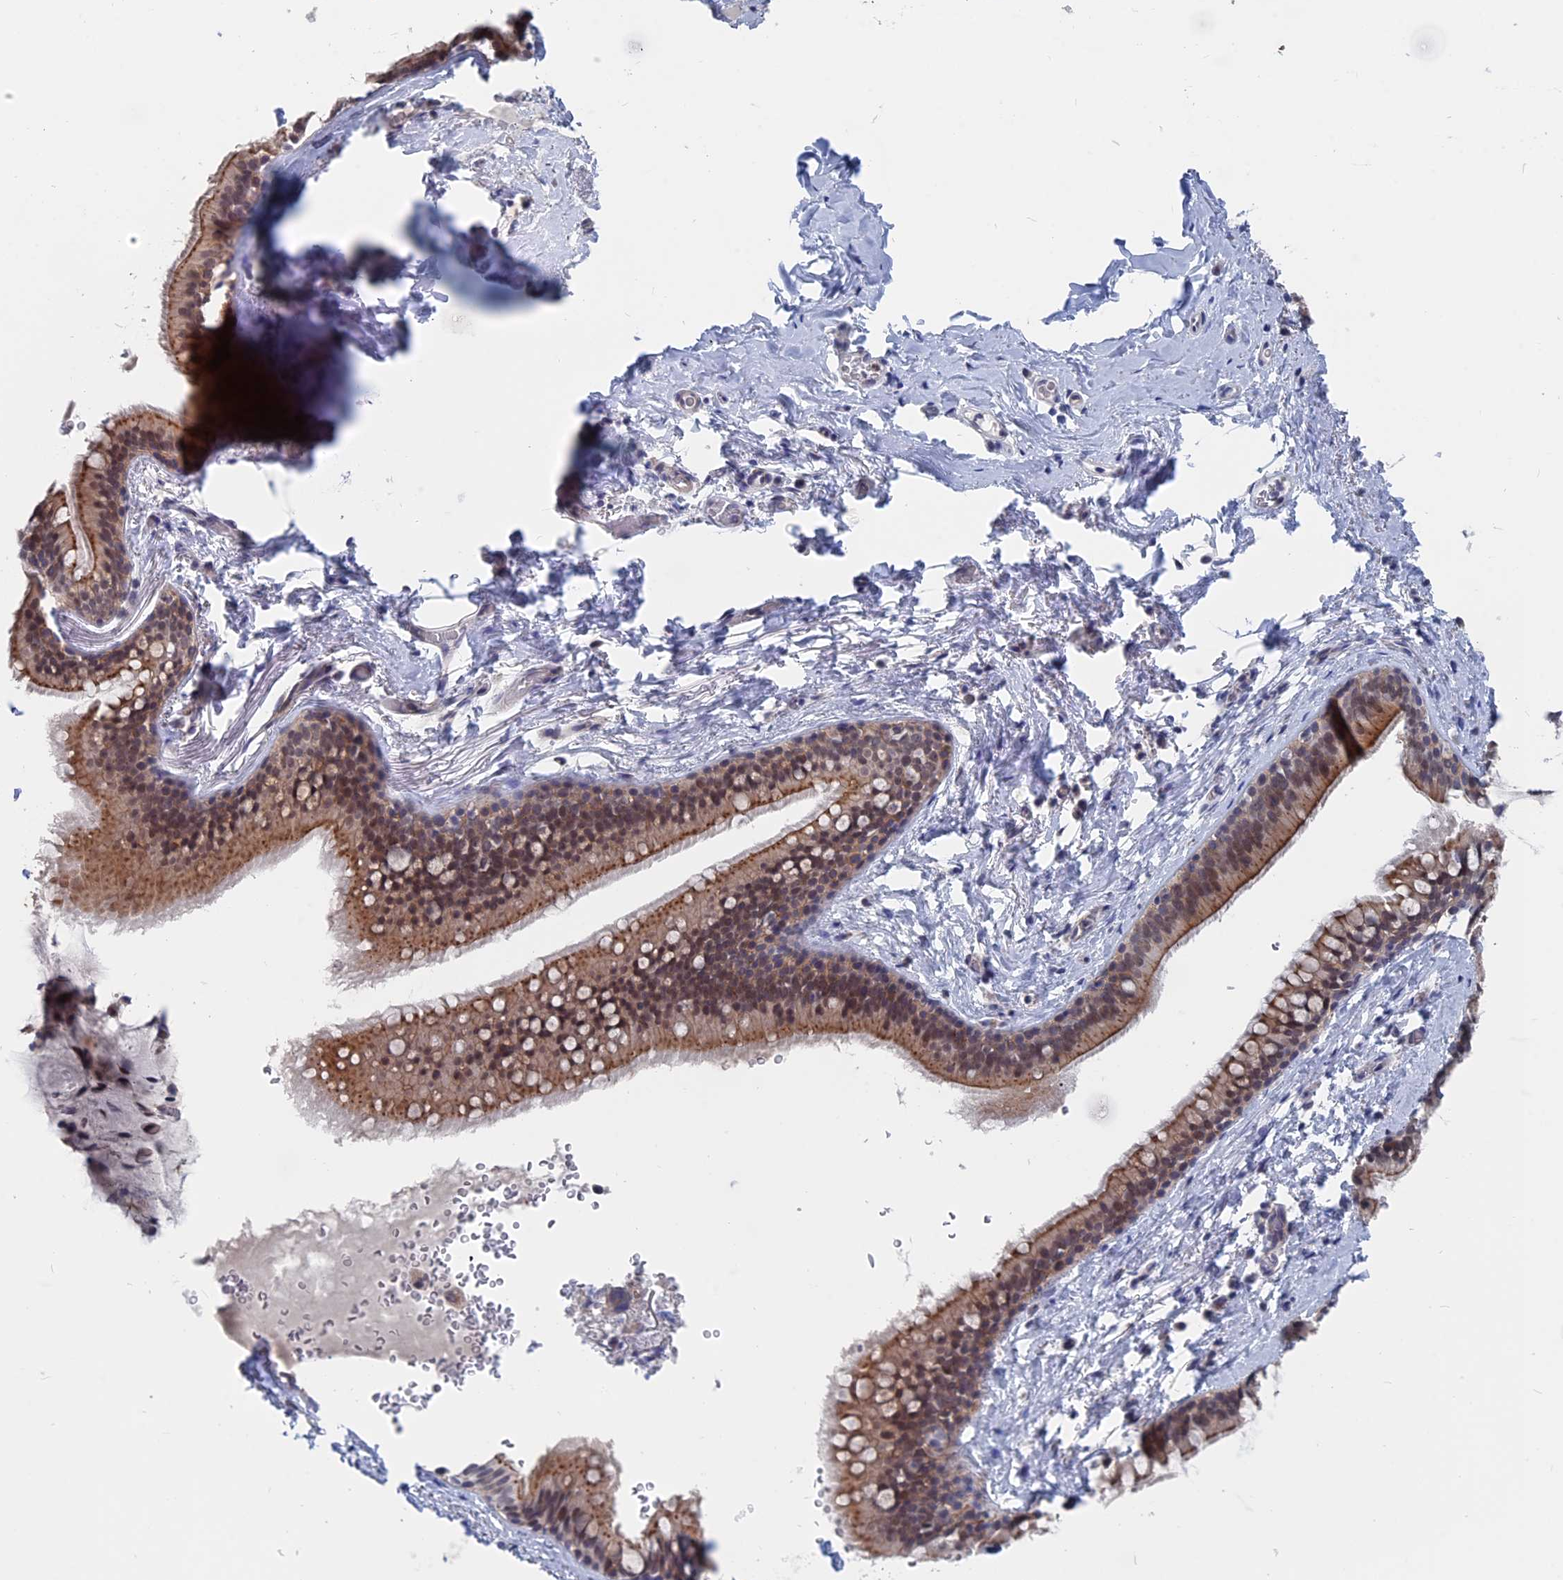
{"staining": {"intensity": "negative", "quantity": "none", "location": "none"}, "tissue": "adipose tissue", "cell_type": "Adipocytes", "image_type": "normal", "snomed": [{"axis": "morphology", "description": "Normal tissue, NOS"}, {"axis": "topography", "description": "Lymph node"}, {"axis": "topography", "description": "Bronchus"}], "caption": "The IHC image has no significant expression in adipocytes of adipose tissue. (DAB (3,3'-diaminobenzidine) IHC with hematoxylin counter stain).", "gene": "MARCHF3", "patient": {"sex": "male", "age": 63}}